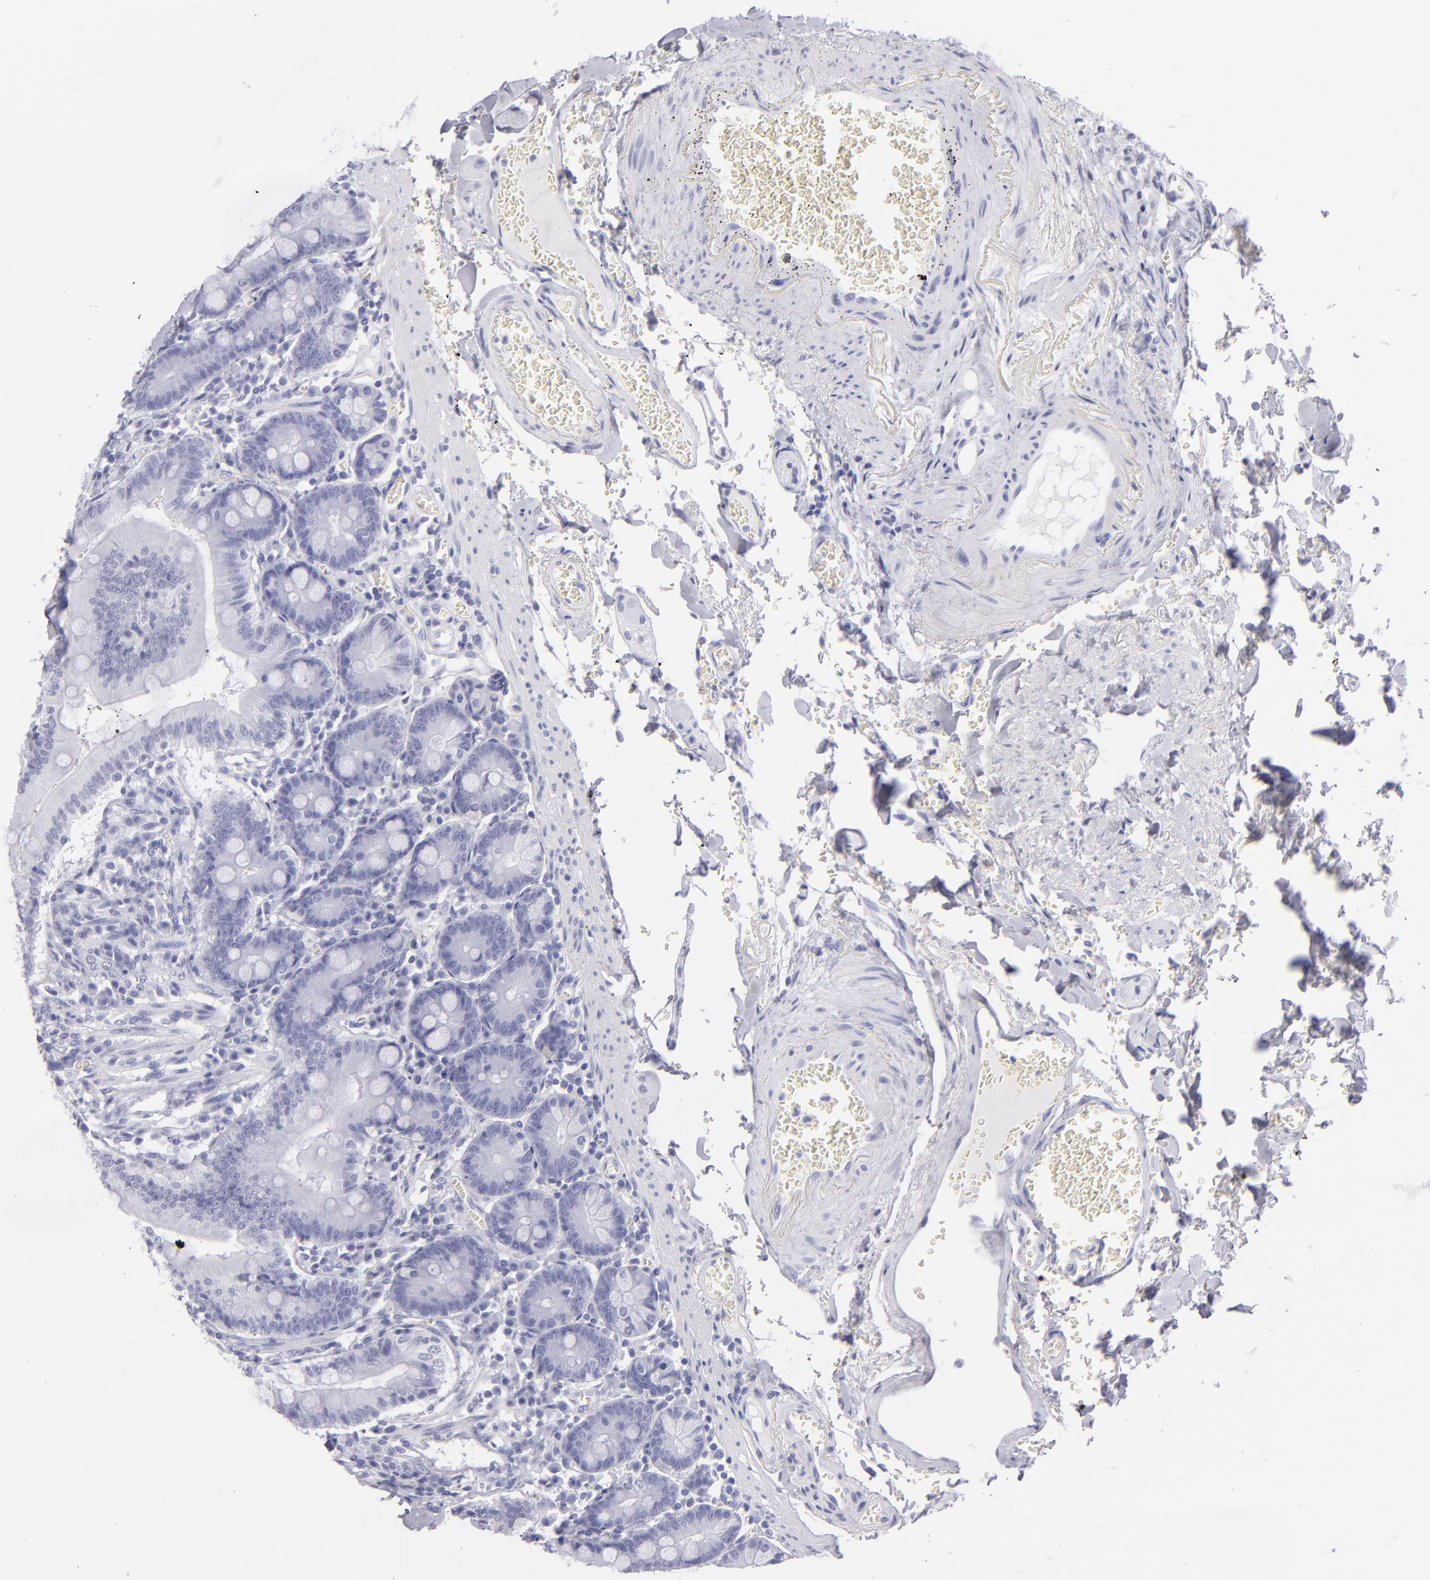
{"staining": {"intensity": "negative", "quantity": "none", "location": "none"}, "tissue": "small intestine", "cell_type": "Glandular cells", "image_type": "normal", "snomed": [{"axis": "morphology", "description": "Normal tissue, NOS"}, {"axis": "topography", "description": "Small intestine"}], "caption": "Immunohistochemistry of unremarkable human small intestine shows no expression in glandular cells.", "gene": "PVALB", "patient": {"sex": "male", "age": 71}}